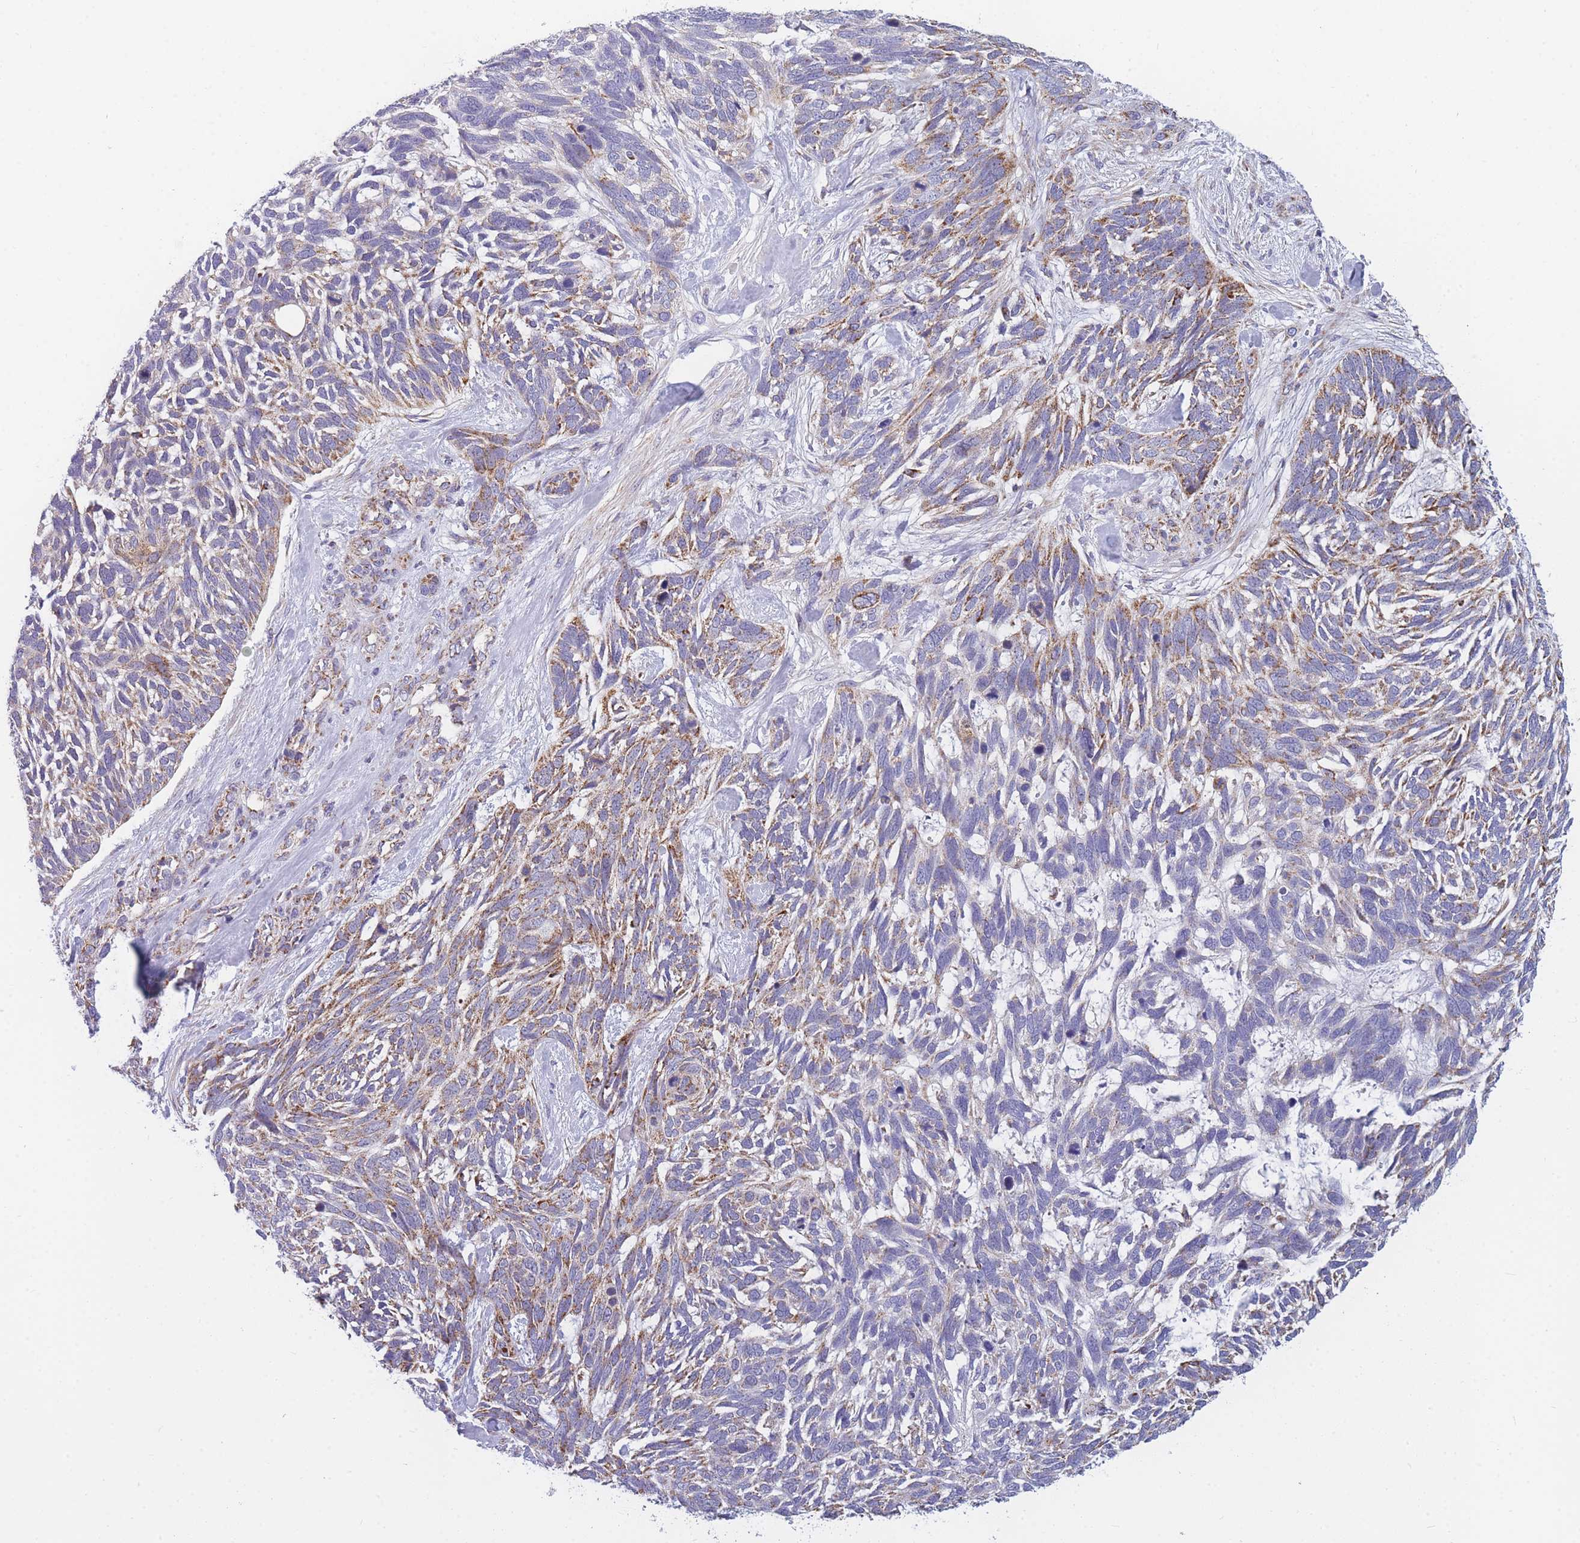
{"staining": {"intensity": "moderate", "quantity": "25%-75%", "location": "cytoplasmic/membranous"}, "tissue": "skin cancer", "cell_type": "Tumor cells", "image_type": "cancer", "snomed": [{"axis": "morphology", "description": "Basal cell carcinoma"}, {"axis": "topography", "description": "Skin"}], "caption": "Approximately 25%-75% of tumor cells in basal cell carcinoma (skin) exhibit moderate cytoplasmic/membranous protein expression as visualized by brown immunohistochemical staining.", "gene": "MRPS11", "patient": {"sex": "male", "age": 88}}